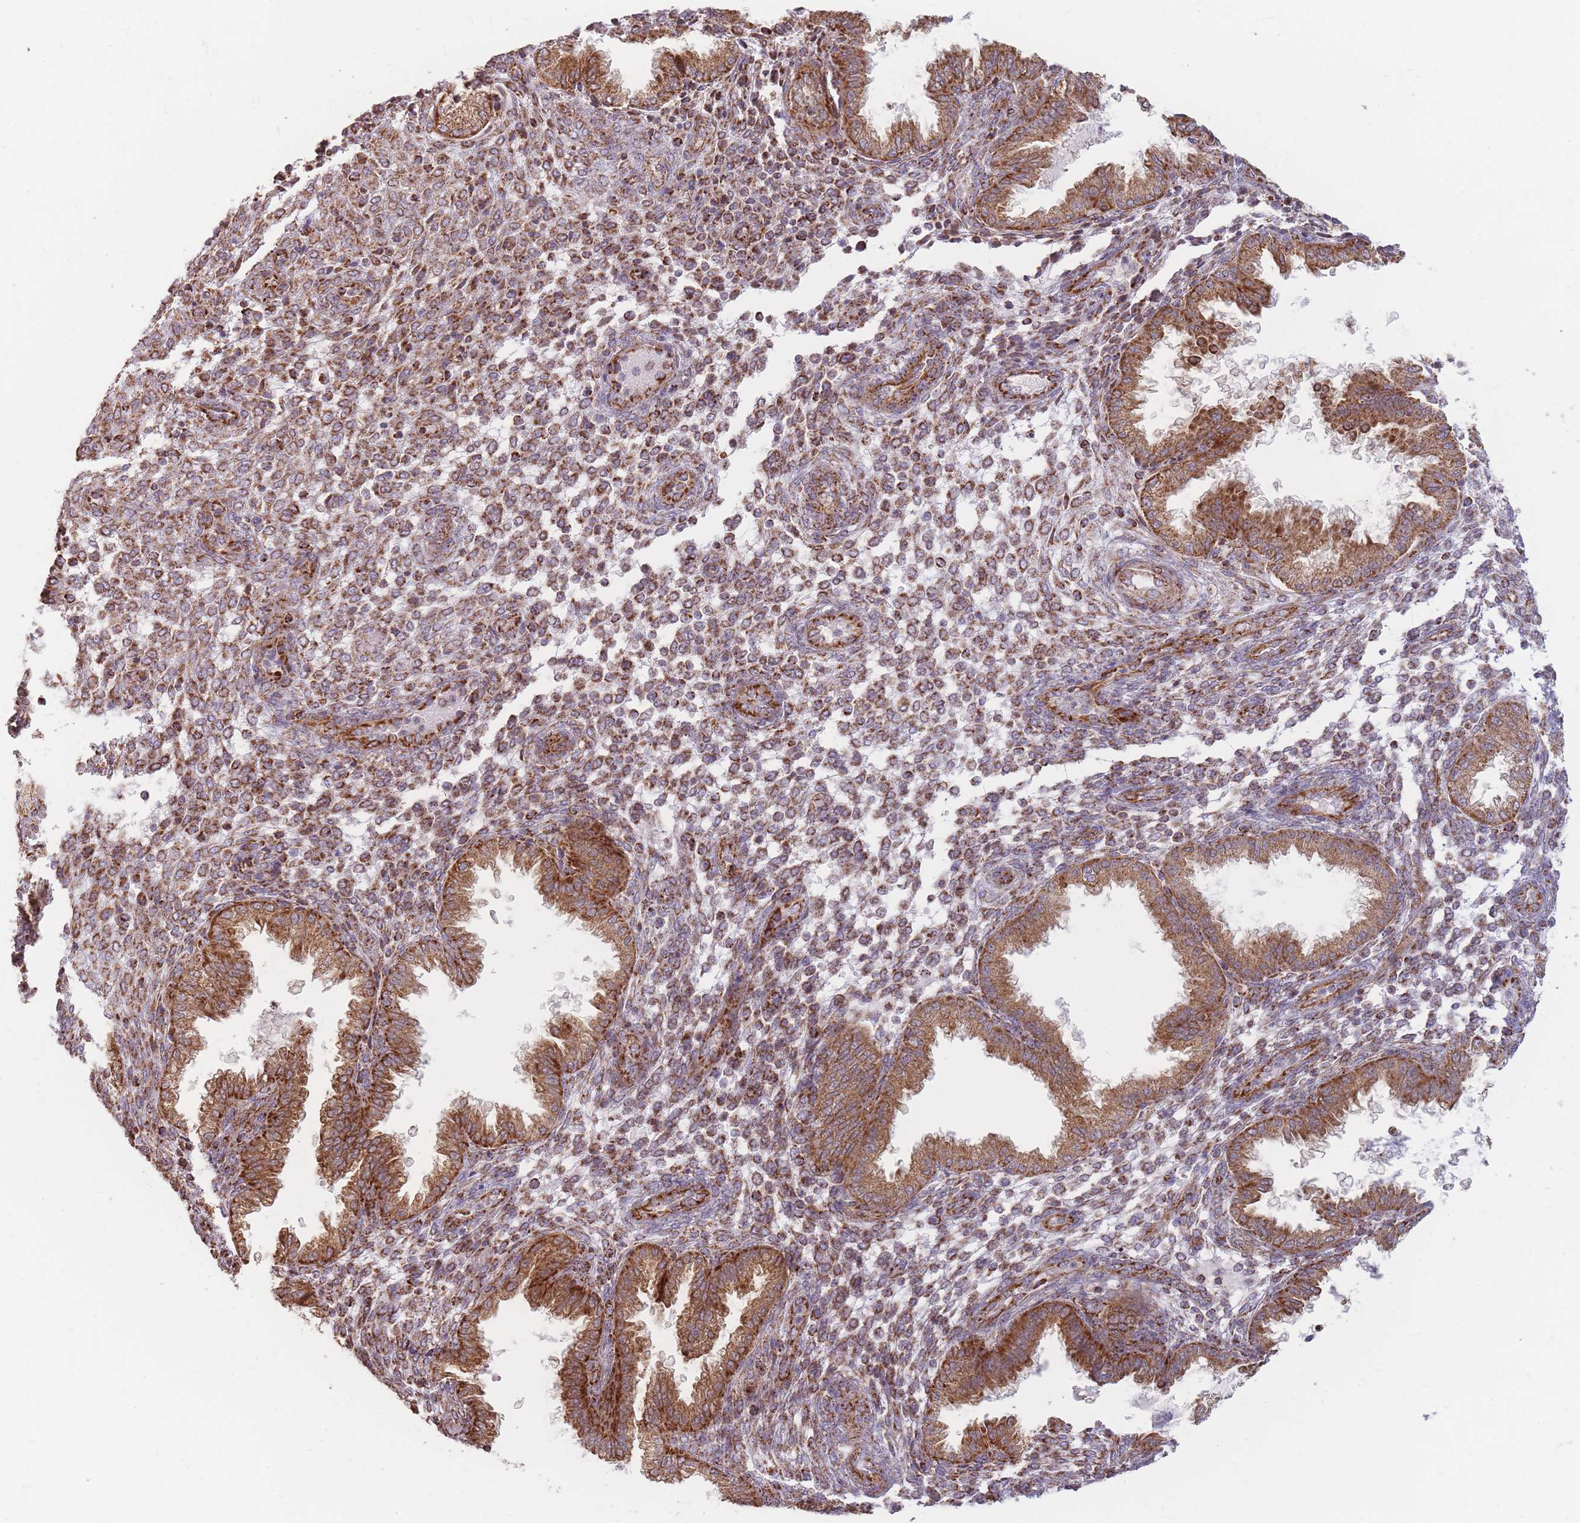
{"staining": {"intensity": "moderate", "quantity": ">75%", "location": "cytoplasmic/membranous"}, "tissue": "endometrium", "cell_type": "Cells in endometrial stroma", "image_type": "normal", "snomed": [{"axis": "morphology", "description": "Normal tissue, NOS"}, {"axis": "topography", "description": "Endometrium"}], "caption": "Protein staining by IHC demonstrates moderate cytoplasmic/membranous expression in about >75% of cells in endometrial stroma in unremarkable endometrium.", "gene": "ESRP2", "patient": {"sex": "female", "age": 33}}